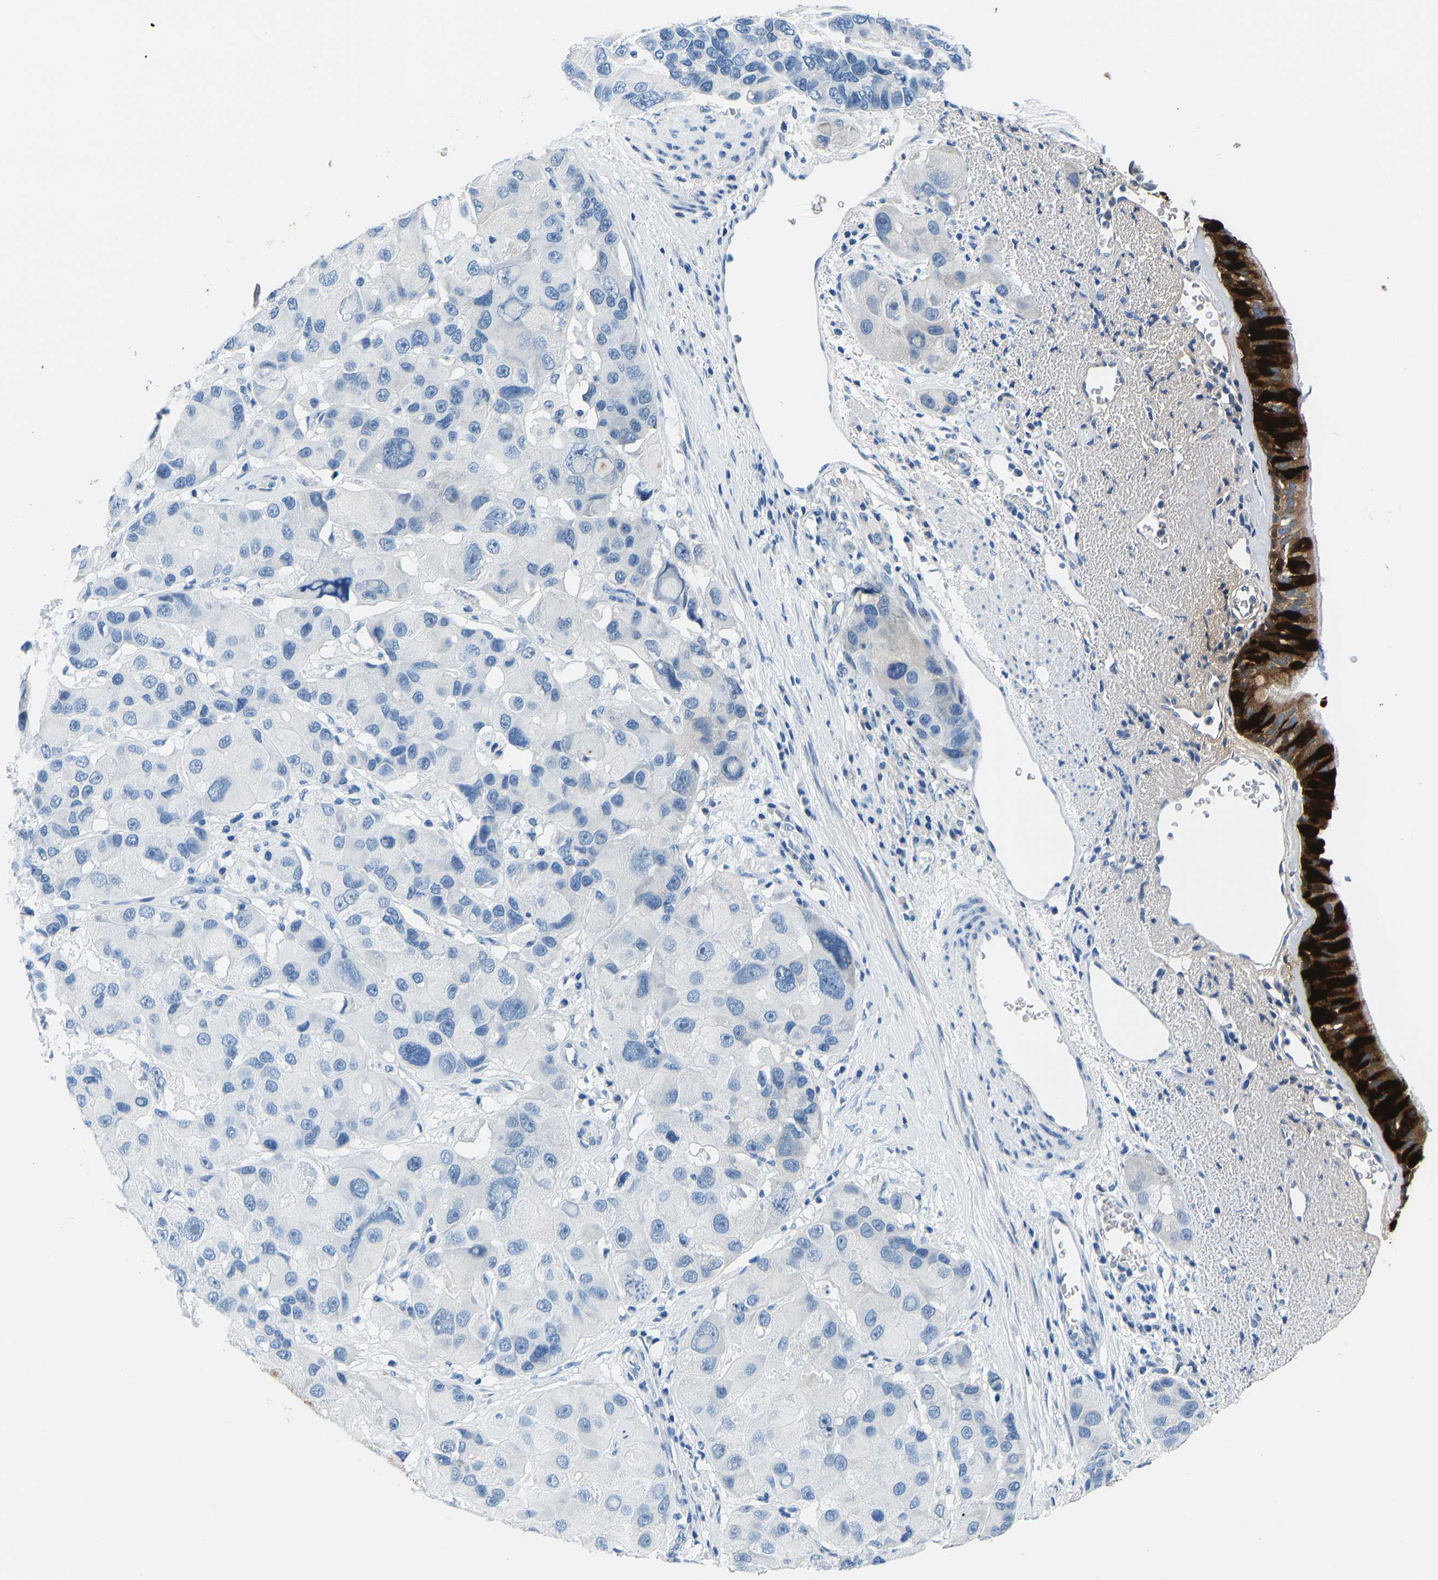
{"staining": {"intensity": "strong", "quantity": ">75%", "location": "cytoplasmic/membranous"}, "tissue": "bronchus", "cell_type": "Respiratory epithelial cells", "image_type": "normal", "snomed": [{"axis": "morphology", "description": "Normal tissue, NOS"}, {"axis": "morphology", "description": "Adenocarcinoma, NOS"}, {"axis": "morphology", "description": "Adenocarcinoma, metastatic, NOS"}, {"axis": "topography", "description": "Lymph node"}, {"axis": "topography", "description": "Bronchus"}, {"axis": "topography", "description": "Lung"}], "caption": "Respiratory epithelial cells demonstrate strong cytoplasmic/membranous staining in approximately >75% of cells in unremarkable bronchus.", "gene": "SERPINB3", "patient": {"sex": "female", "age": 54}}